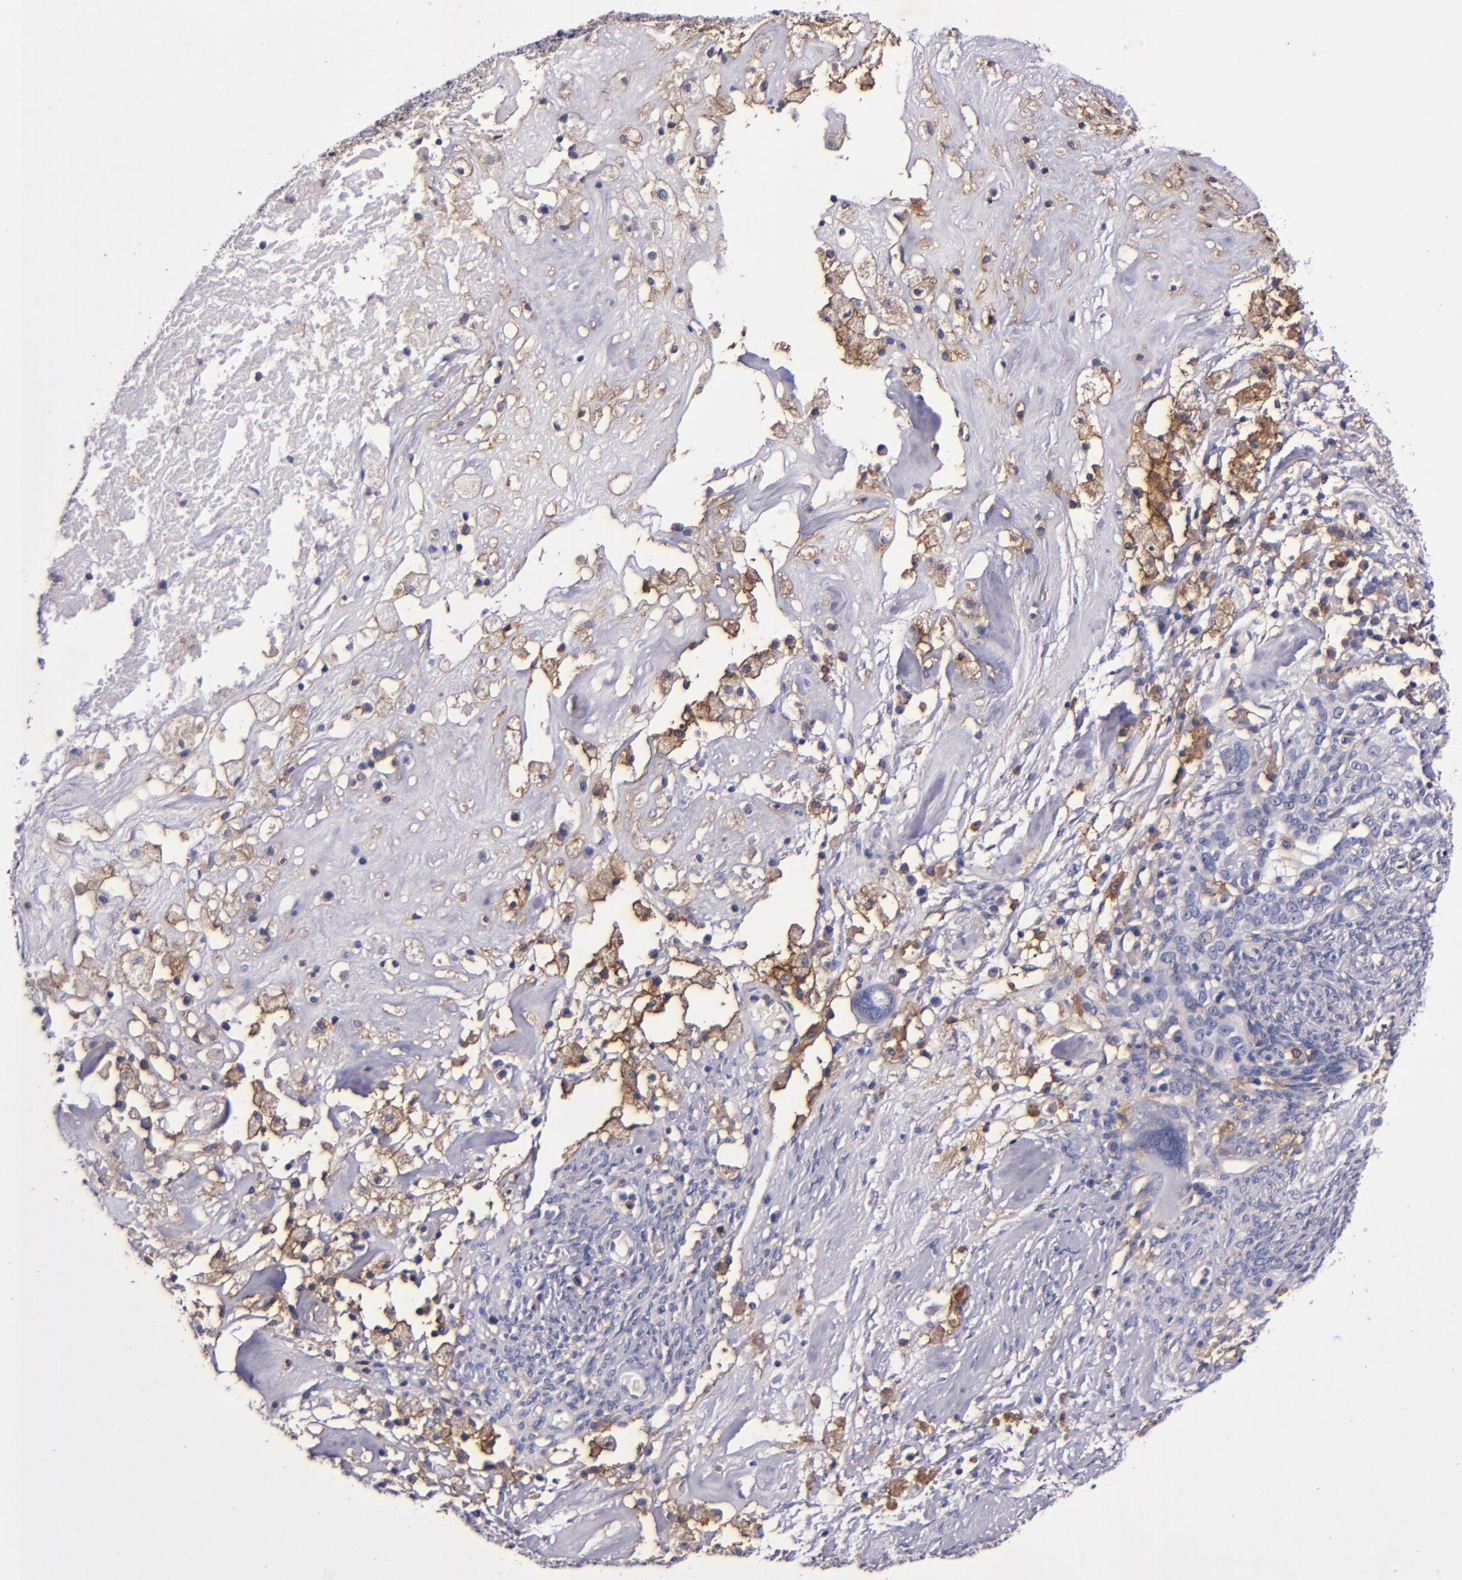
{"staining": {"intensity": "negative", "quantity": "none", "location": "none"}, "tissue": "ovarian cancer", "cell_type": "Tumor cells", "image_type": "cancer", "snomed": [{"axis": "morphology", "description": "Normal tissue, NOS"}, {"axis": "morphology", "description": "Cystadenocarcinoma, serous, NOS"}, {"axis": "topography", "description": "Ovary"}], "caption": "There is no significant expression in tumor cells of serous cystadenocarcinoma (ovarian).", "gene": "SIRPA", "patient": {"sex": "female", "age": 62}}